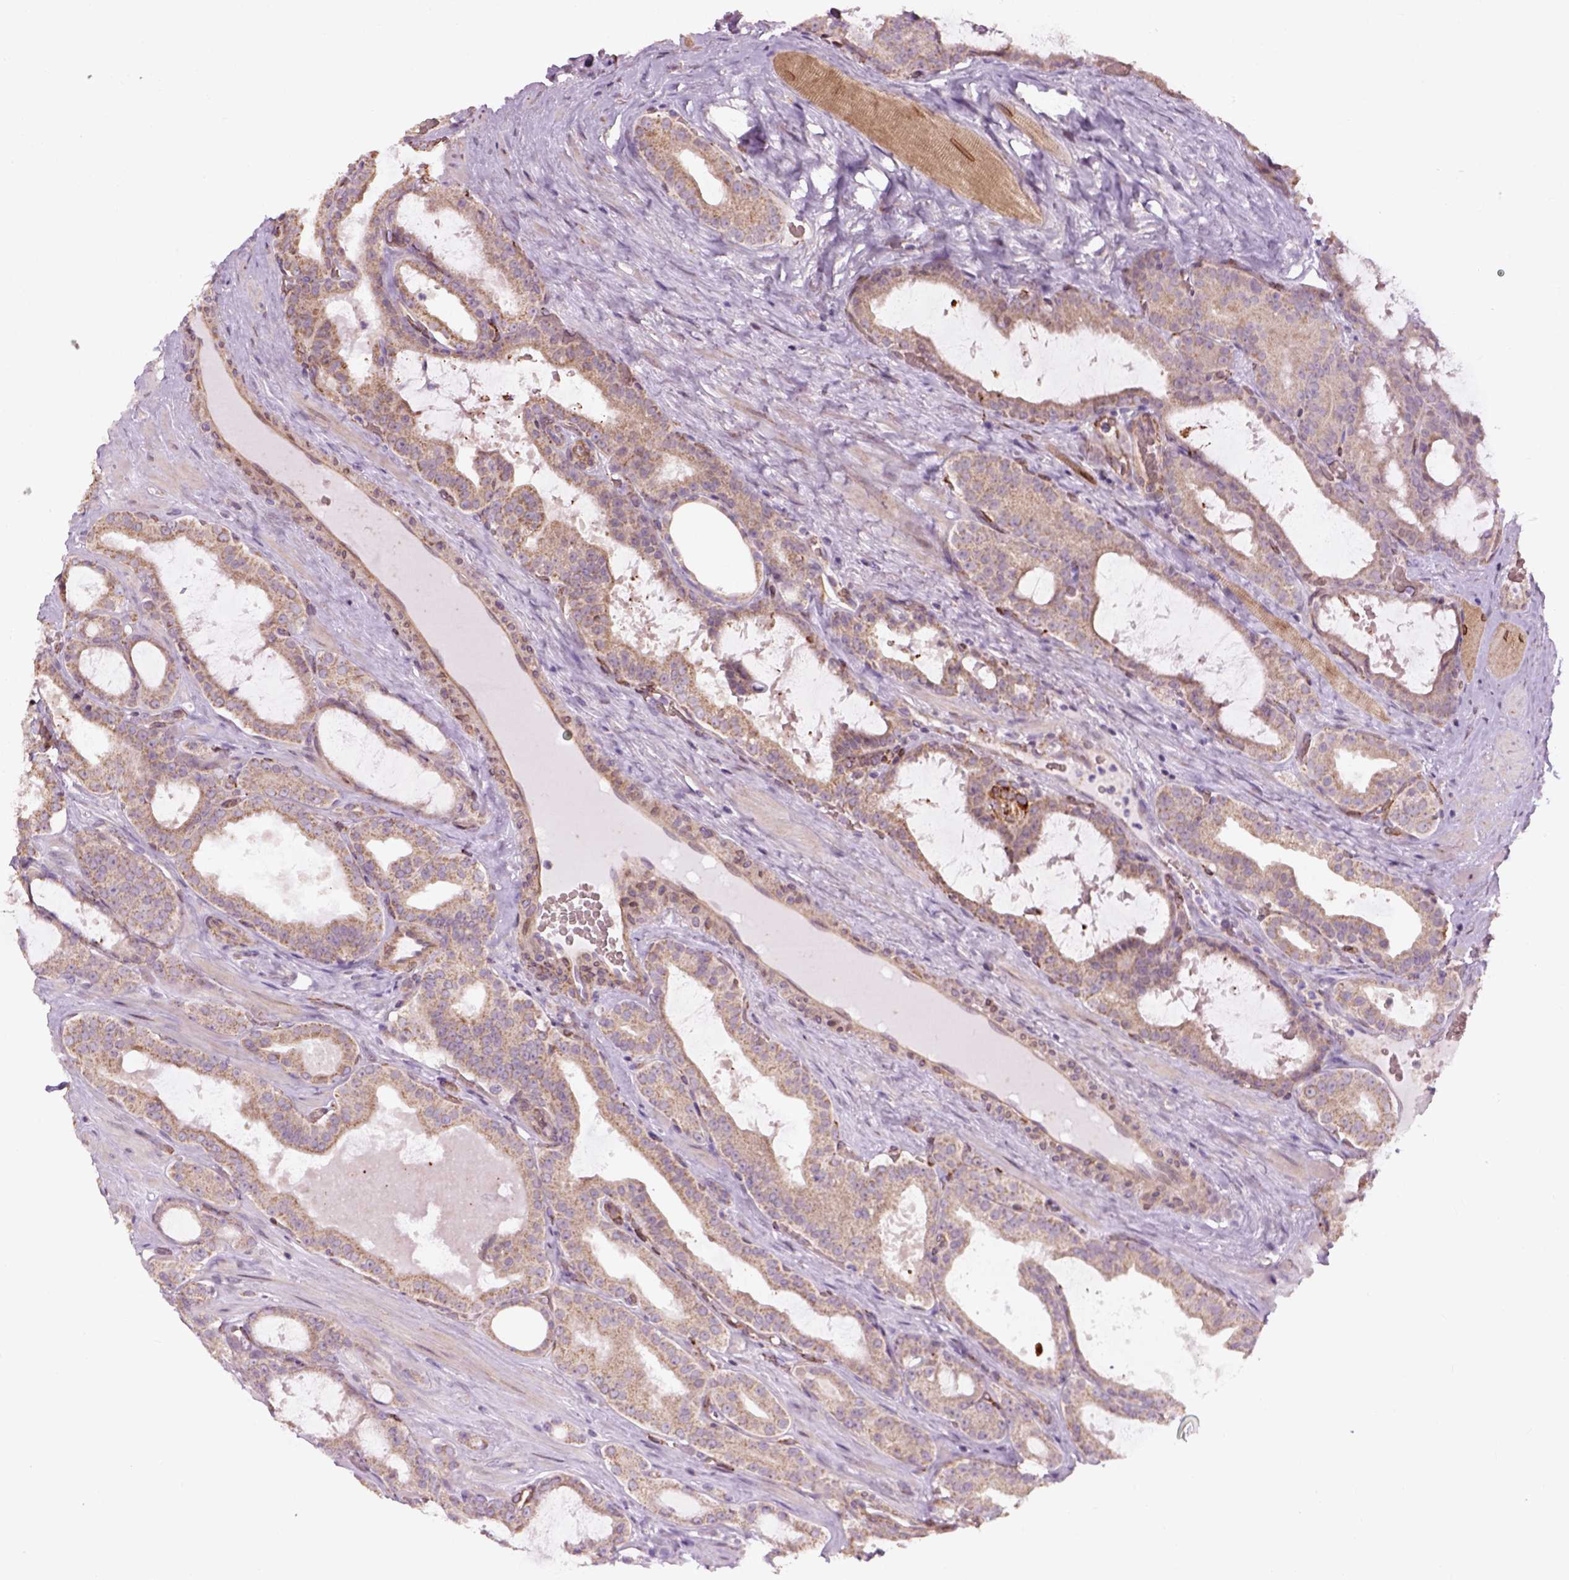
{"staining": {"intensity": "weak", "quantity": ">75%", "location": "cytoplasmic/membranous"}, "tissue": "prostate cancer", "cell_type": "Tumor cells", "image_type": "cancer", "snomed": [{"axis": "morphology", "description": "Adenocarcinoma, NOS"}, {"axis": "topography", "description": "Prostate"}], "caption": "High-magnification brightfield microscopy of prostate cancer (adenocarcinoma) stained with DAB (brown) and counterstained with hematoxylin (blue). tumor cells exhibit weak cytoplasmic/membranous staining is appreciated in about>75% of cells.", "gene": "XK", "patient": {"sex": "male", "age": 67}}